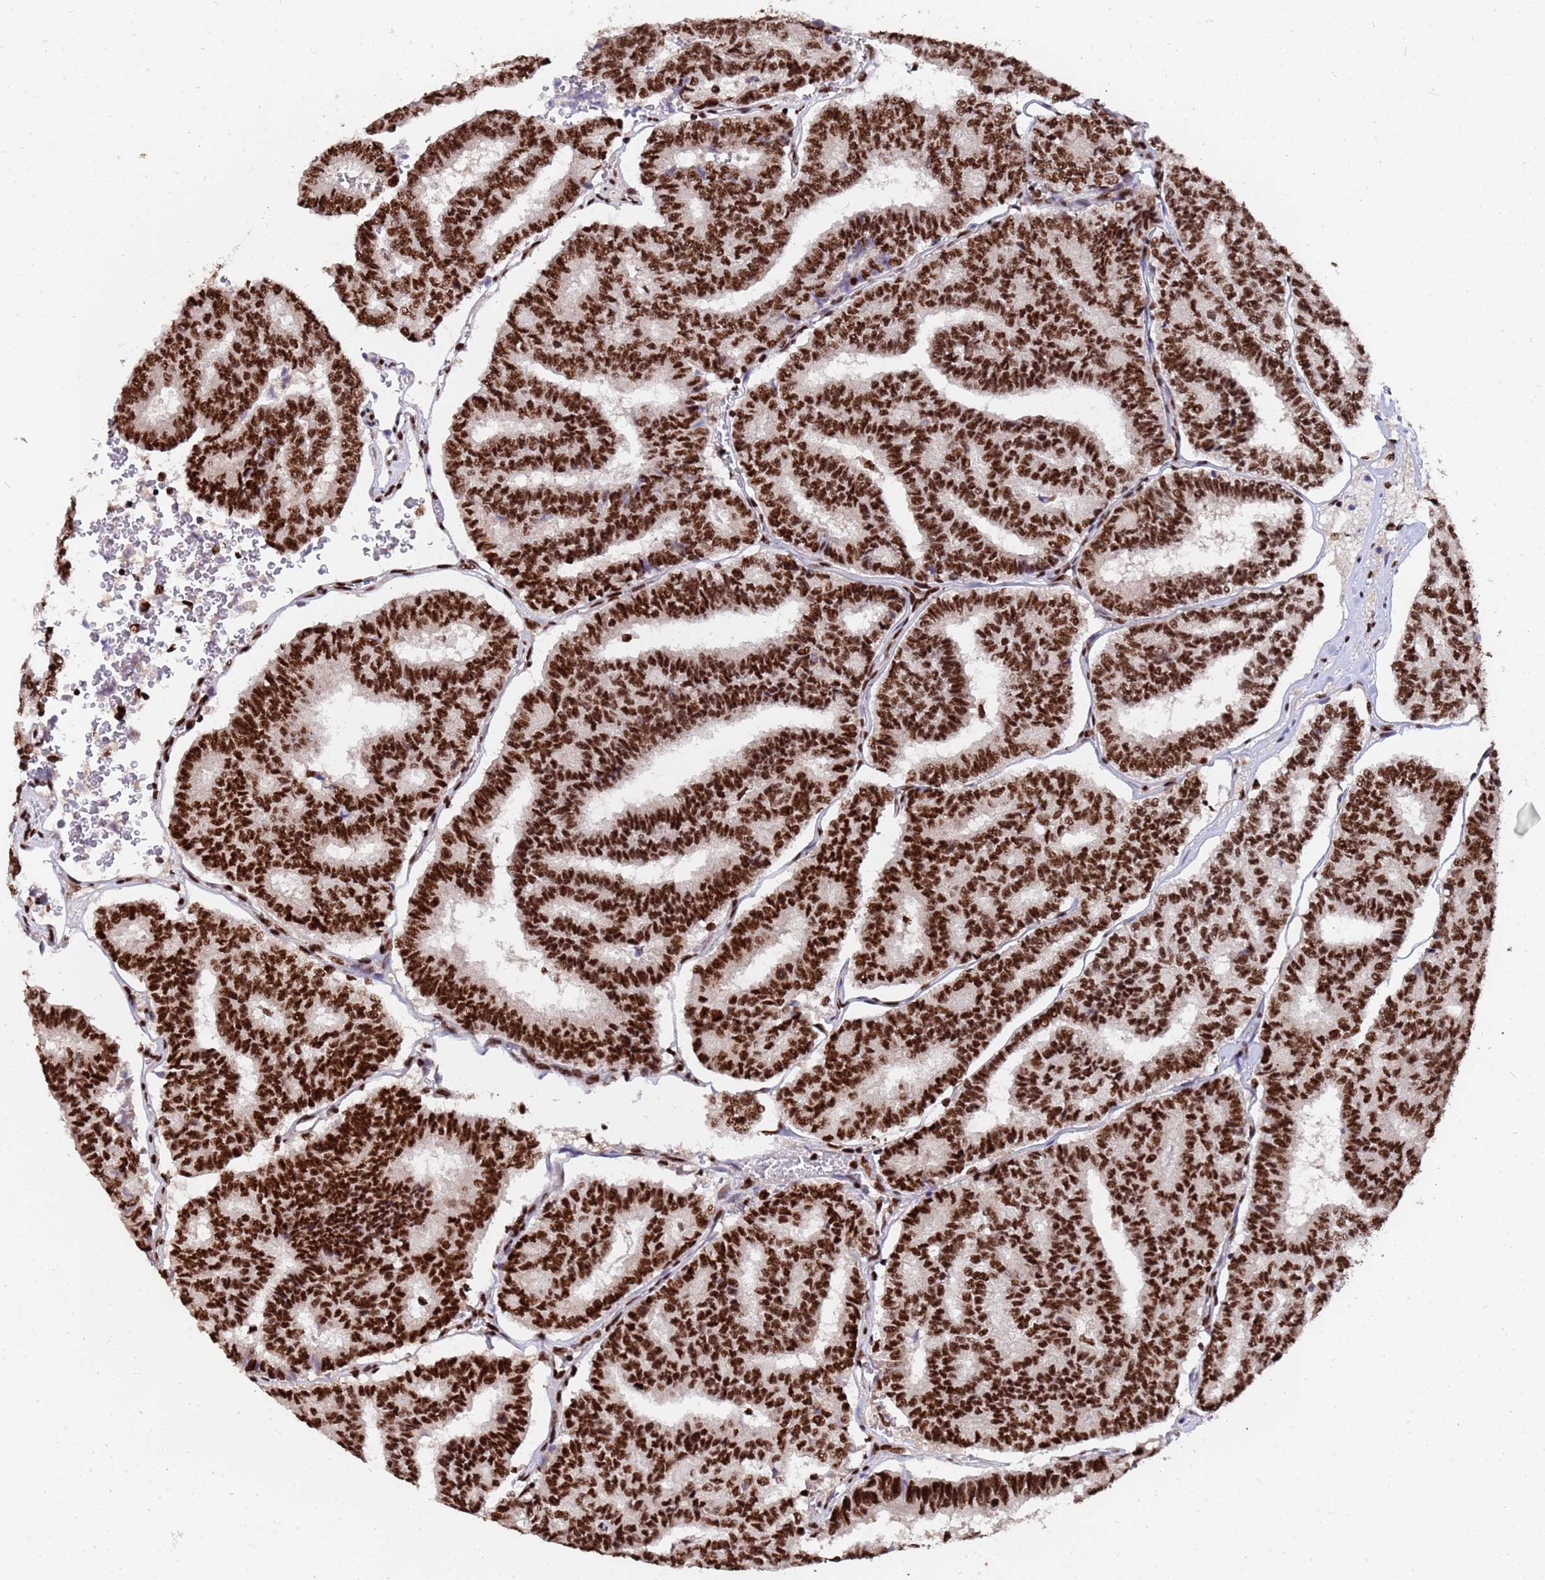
{"staining": {"intensity": "strong", "quantity": ">75%", "location": "nuclear"}, "tissue": "thyroid cancer", "cell_type": "Tumor cells", "image_type": "cancer", "snomed": [{"axis": "morphology", "description": "Papillary adenocarcinoma, NOS"}, {"axis": "topography", "description": "Thyroid gland"}], "caption": "A photomicrograph of human thyroid cancer stained for a protein demonstrates strong nuclear brown staining in tumor cells.", "gene": "SF3B2", "patient": {"sex": "female", "age": 35}}